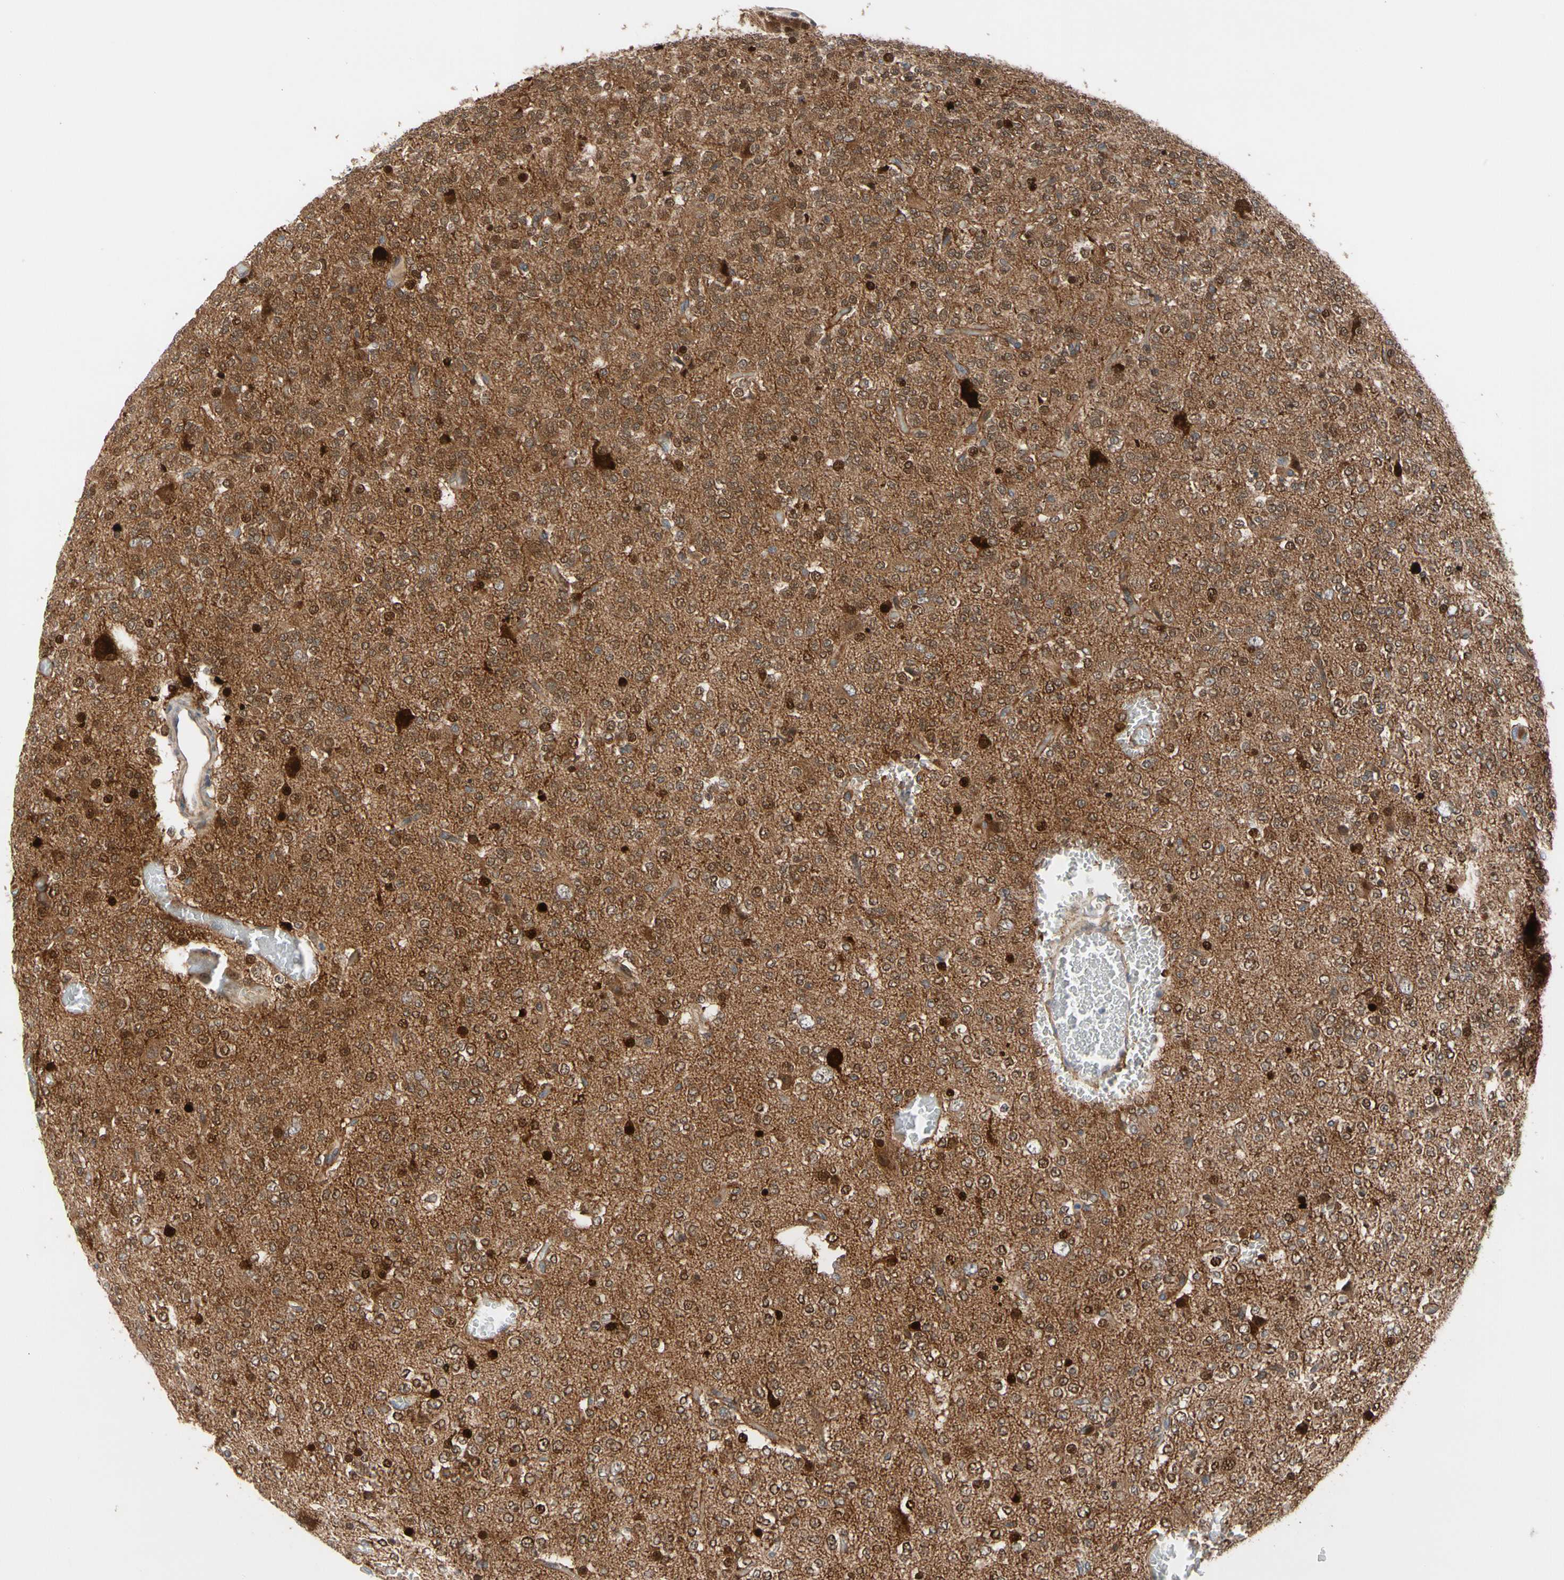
{"staining": {"intensity": "strong", "quantity": ">75%", "location": "cytoplasmic/membranous,nuclear"}, "tissue": "glioma", "cell_type": "Tumor cells", "image_type": "cancer", "snomed": [{"axis": "morphology", "description": "Glioma, malignant, Low grade"}, {"axis": "topography", "description": "Brain"}], "caption": "Malignant glioma (low-grade) stained with a brown dye exhibits strong cytoplasmic/membranous and nuclear positive positivity in approximately >75% of tumor cells.", "gene": "HMGCR", "patient": {"sex": "male", "age": 38}}